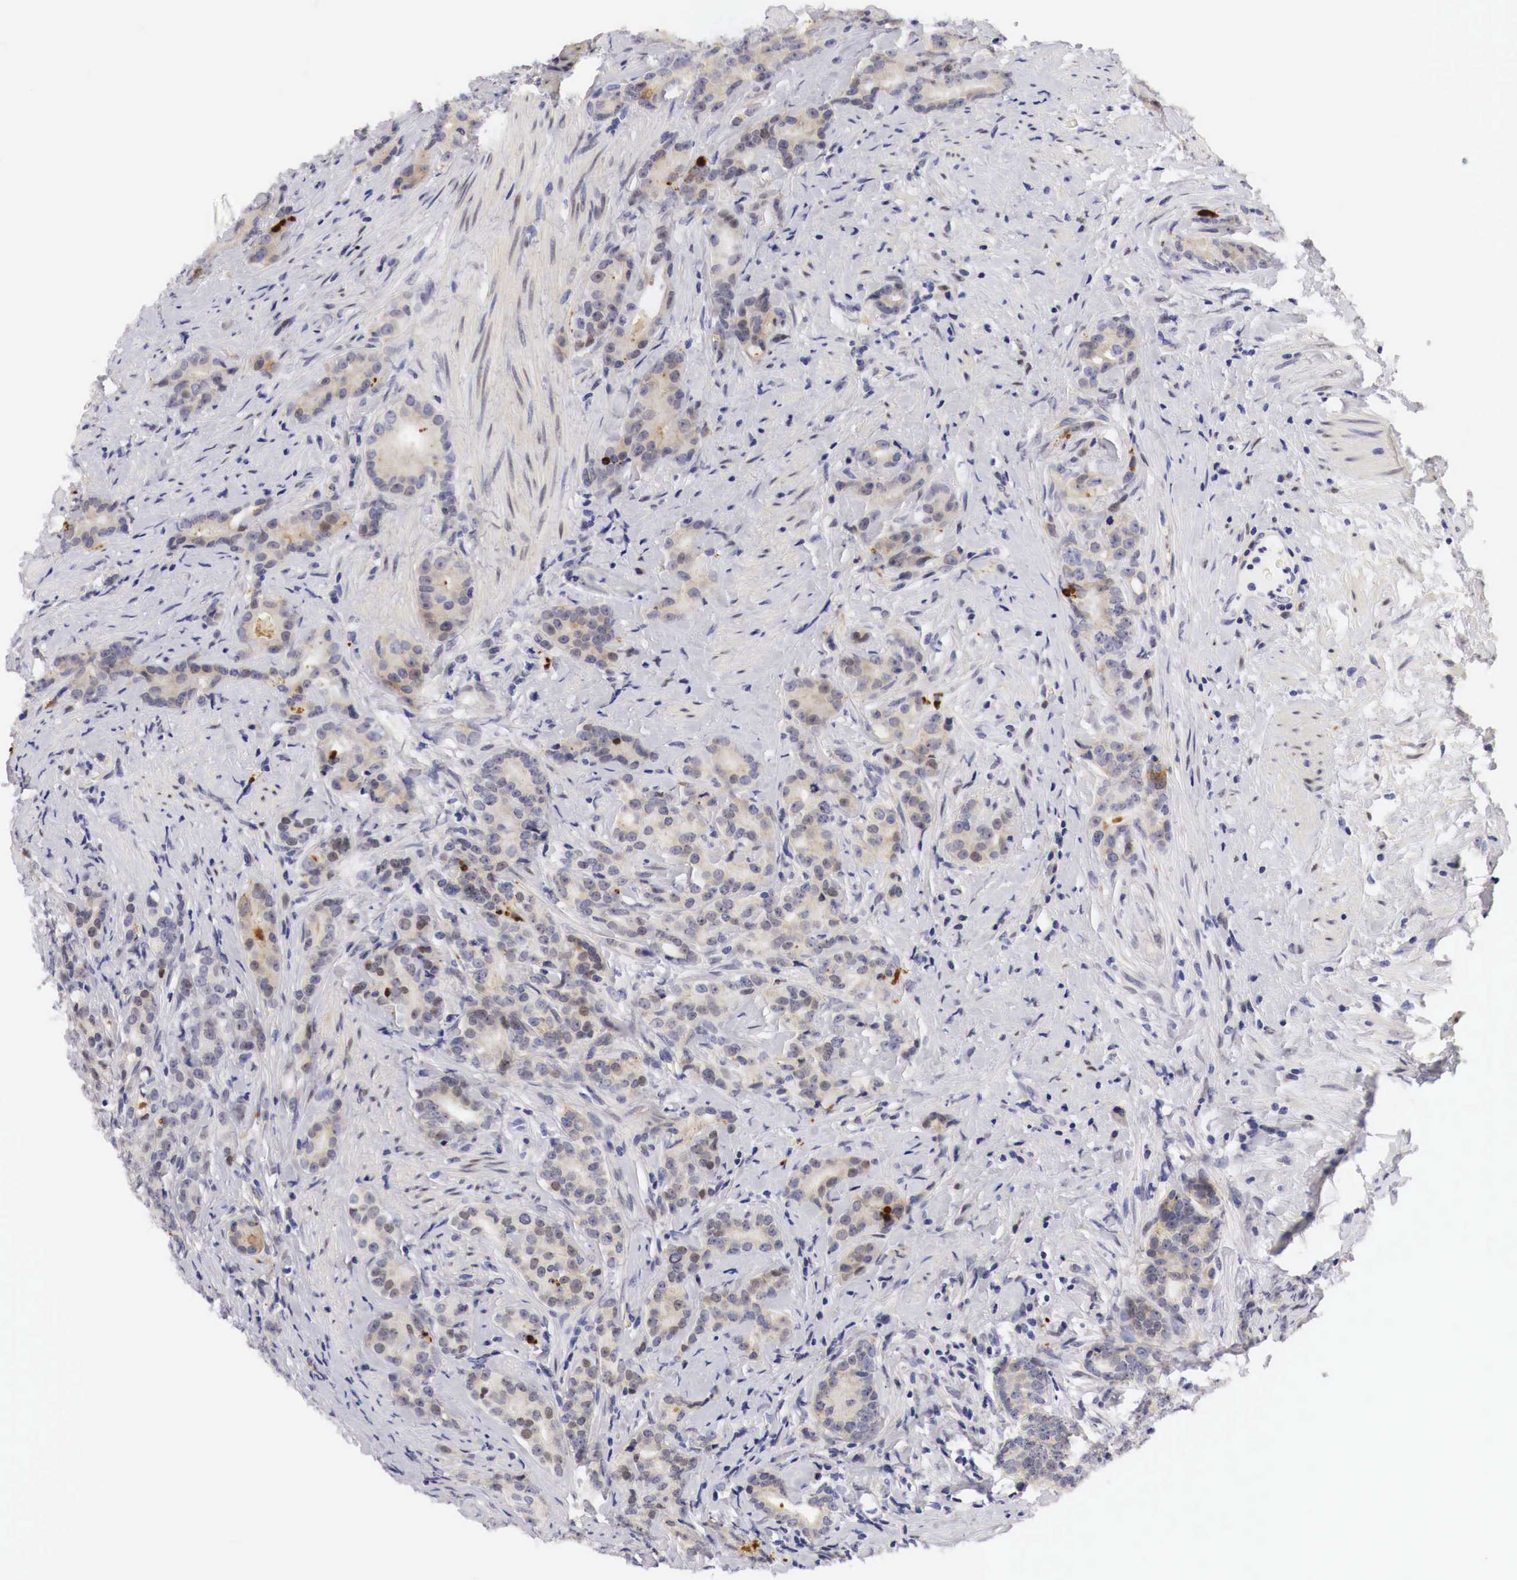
{"staining": {"intensity": "weak", "quantity": "25%-75%", "location": "cytoplasmic/membranous"}, "tissue": "prostate cancer", "cell_type": "Tumor cells", "image_type": "cancer", "snomed": [{"axis": "morphology", "description": "Adenocarcinoma, Medium grade"}, {"axis": "topography", "description": "Prostate"}], "caption": "Immunohistochemical staining of prostate cancer (adenocarcinoma (medium-grade)) reveals low levels of weak cytoplasmic/membranous positivity in approximately 25%-75% of tumor cells. The protein is stained brown, and the nuclei are stained in blue (DAB (3,3'-diaminobenzidine) IHC with brightfield microscopy, high magnification).", "gene": "CASP3", "patient": {"sex": "male", "age": 59}}